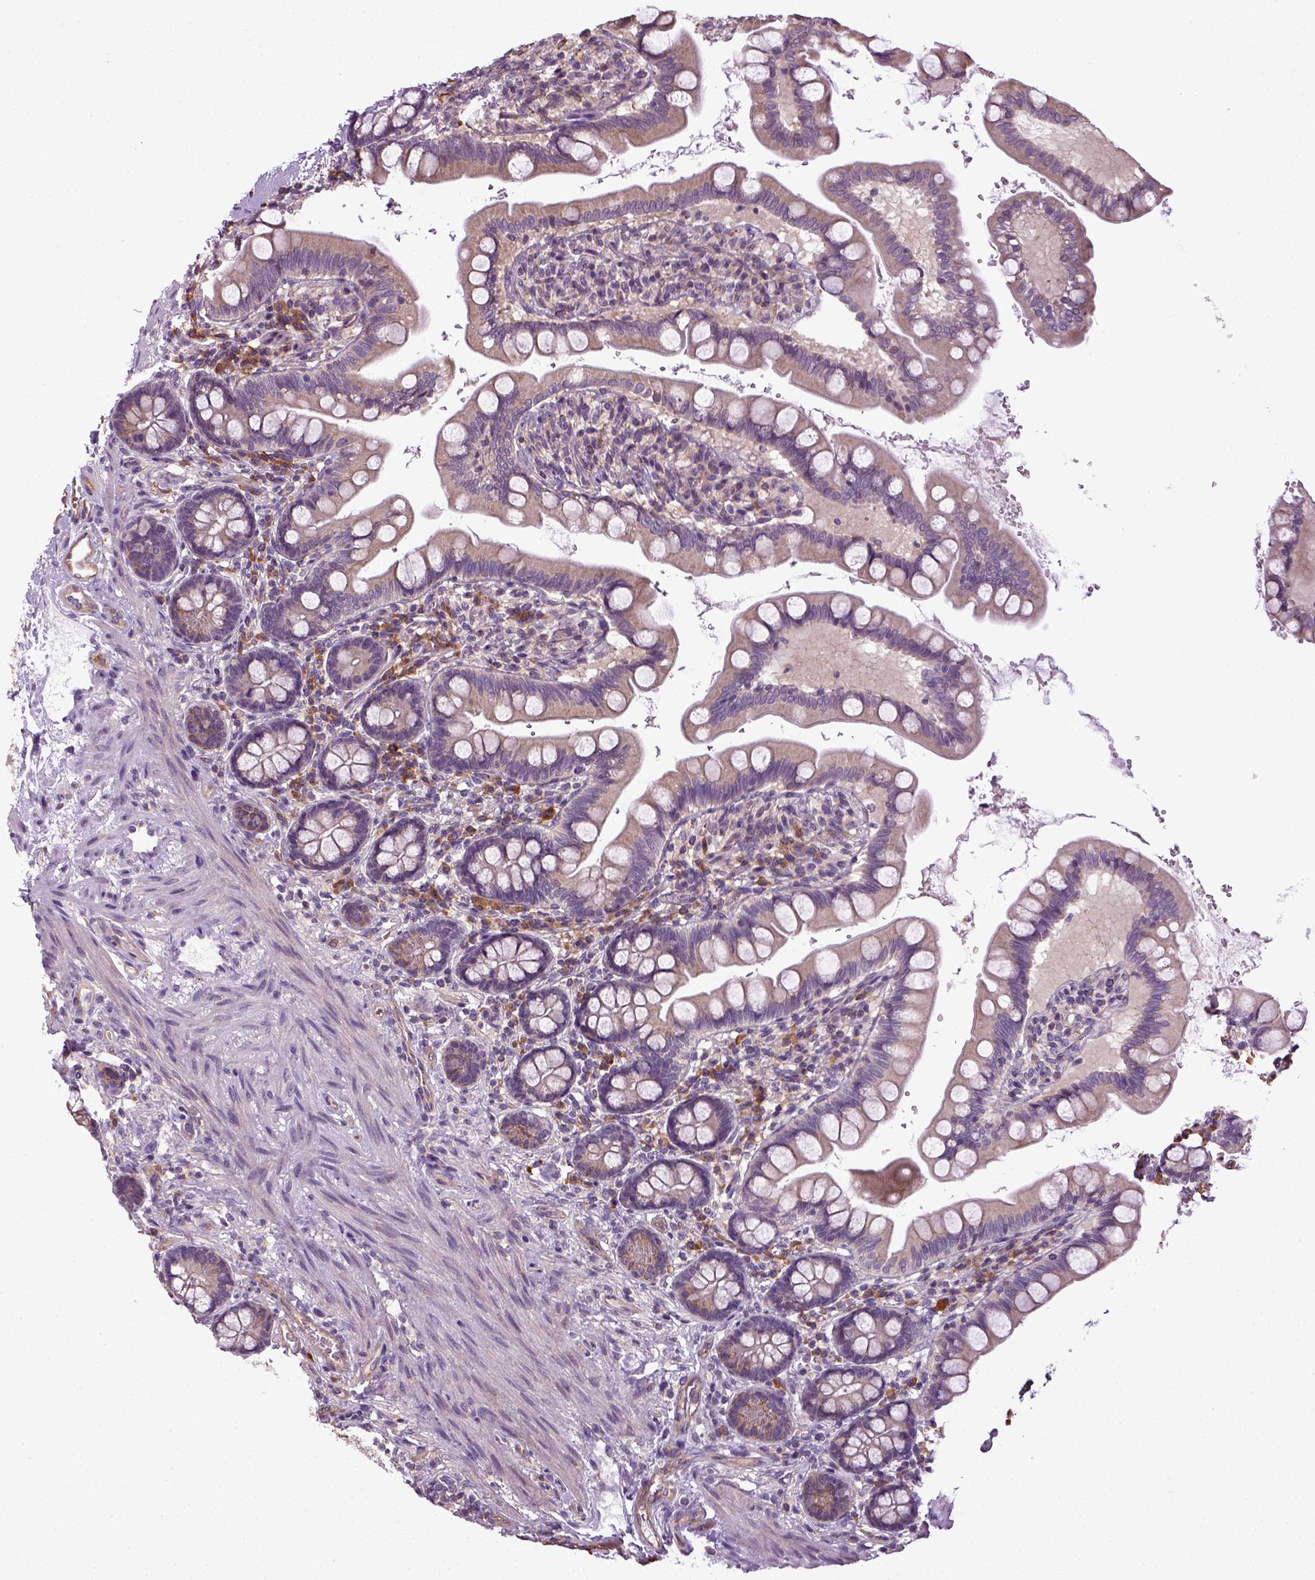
{"staining": {"intensity": "negative", "quantity": "none", "location": "none"}, "tissue": "small intestine", "cell_type": "Glandular cells", "image_type": "normal", "snomed": [{"axis": "morphology", "description": "Normal tissue, NOS"}, {"axis": "topography", "description": "Small intestine"}], "caption": "Immunohistochemistry (IHC) photomicrograph of unremarkable small intestine stained for a protein (brown), which displays no expression in glandular cells.", "gene": "TPRG1", "patient": {"sex": "female", "age": 56}}